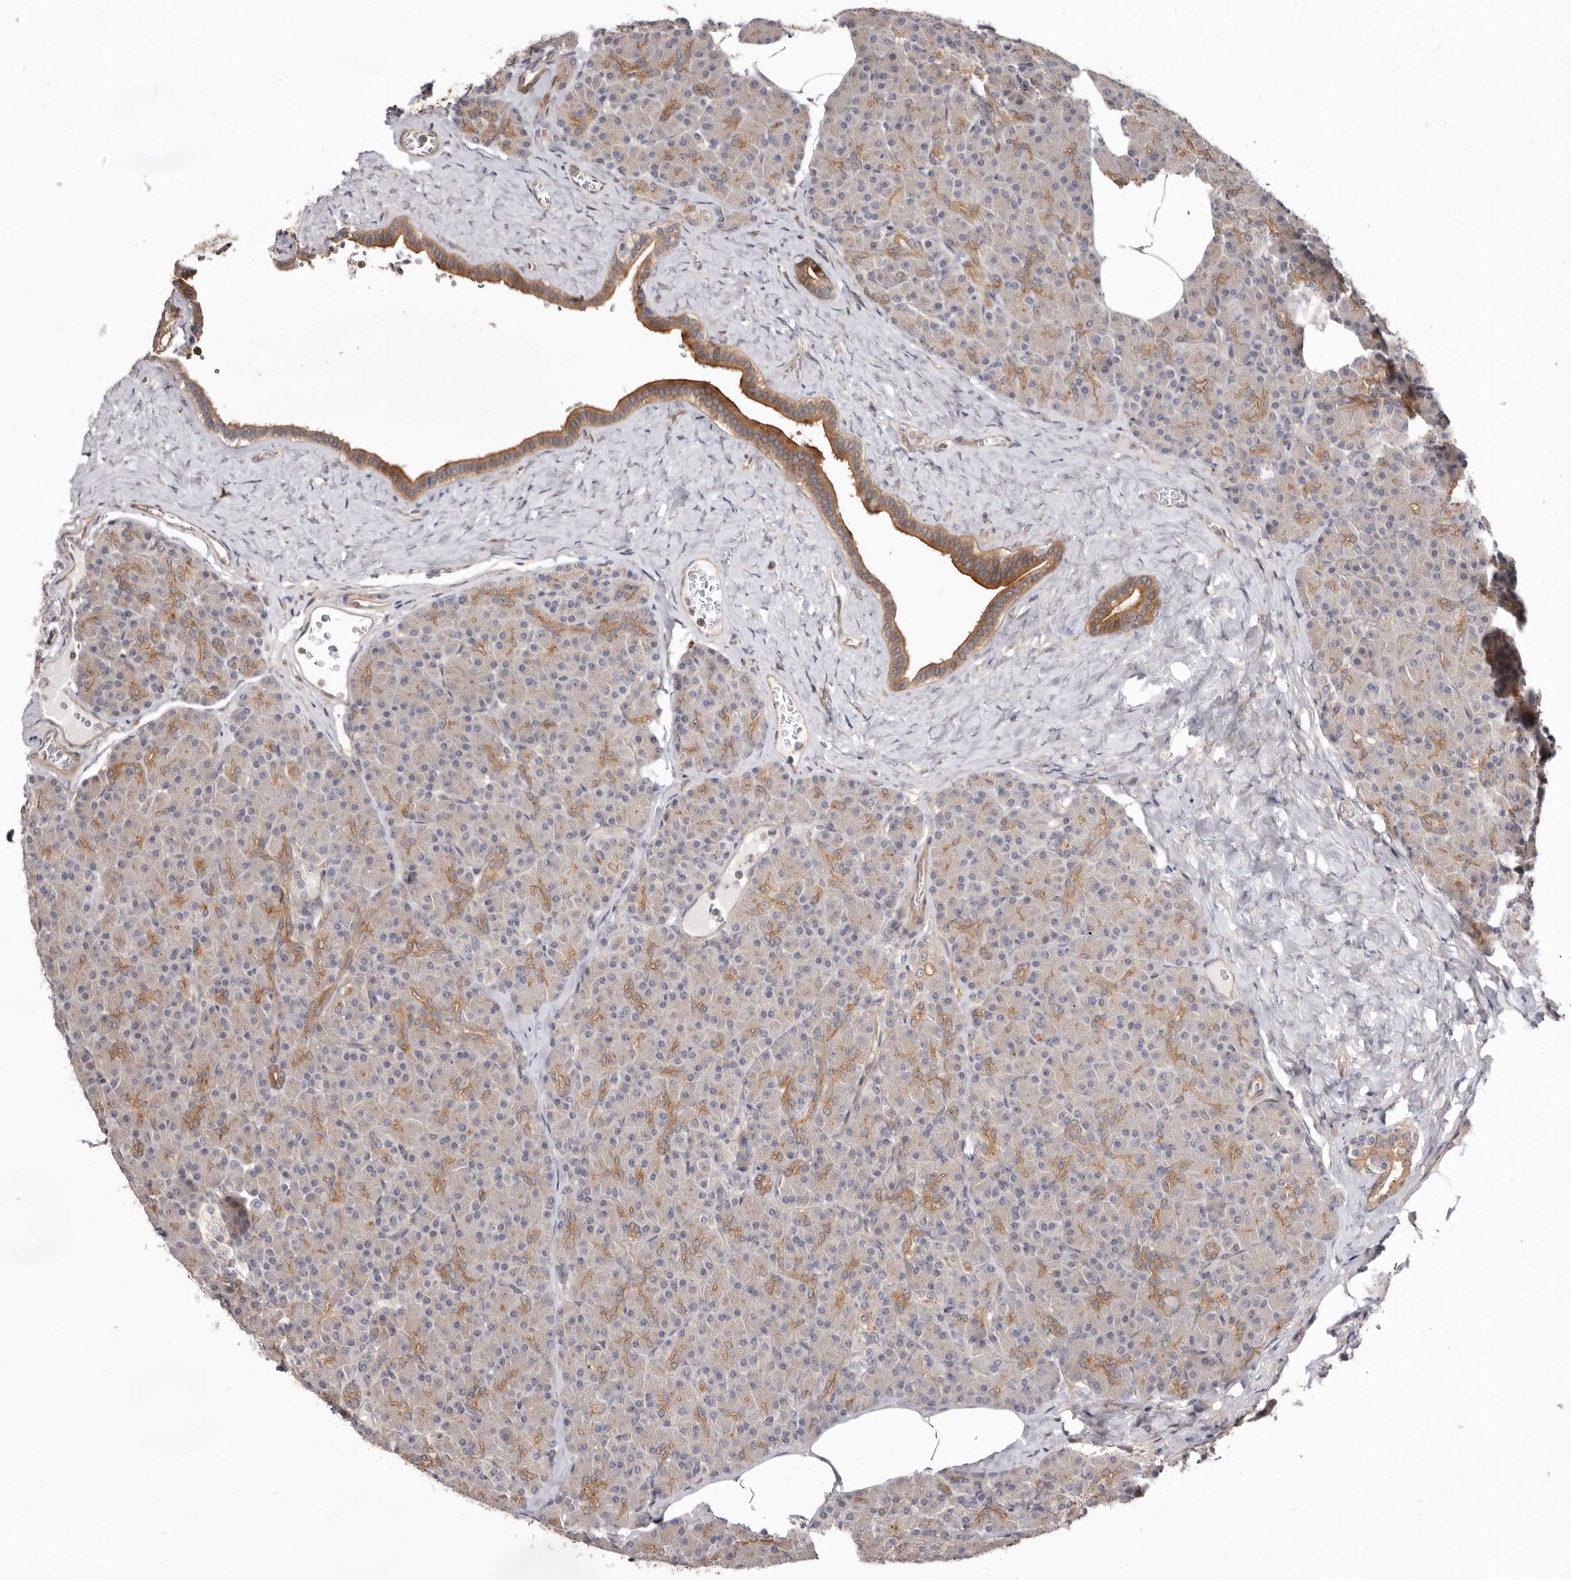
{"staining": {"intensity": "moderate", "quantity": "25%-75%", "location": "cytoplasmic/membranous"}, "tissue": "pancreas", "cell_type": "Exocrine glandular cells", "image_type": "normal", "snomed": [{"axis": "morphology", "description": "Normal tissue, NOS"}, {"axis": "topography", "description": "Pancreas"}], "caption": "This is a histology image of IHC staining of normal pancreas, which shows moderate positivity in the cytoplasmic/membranous of exocrine glandular cells.", "gene": "GPATCH4", "patient": {"sex": "female", "age": 43}}